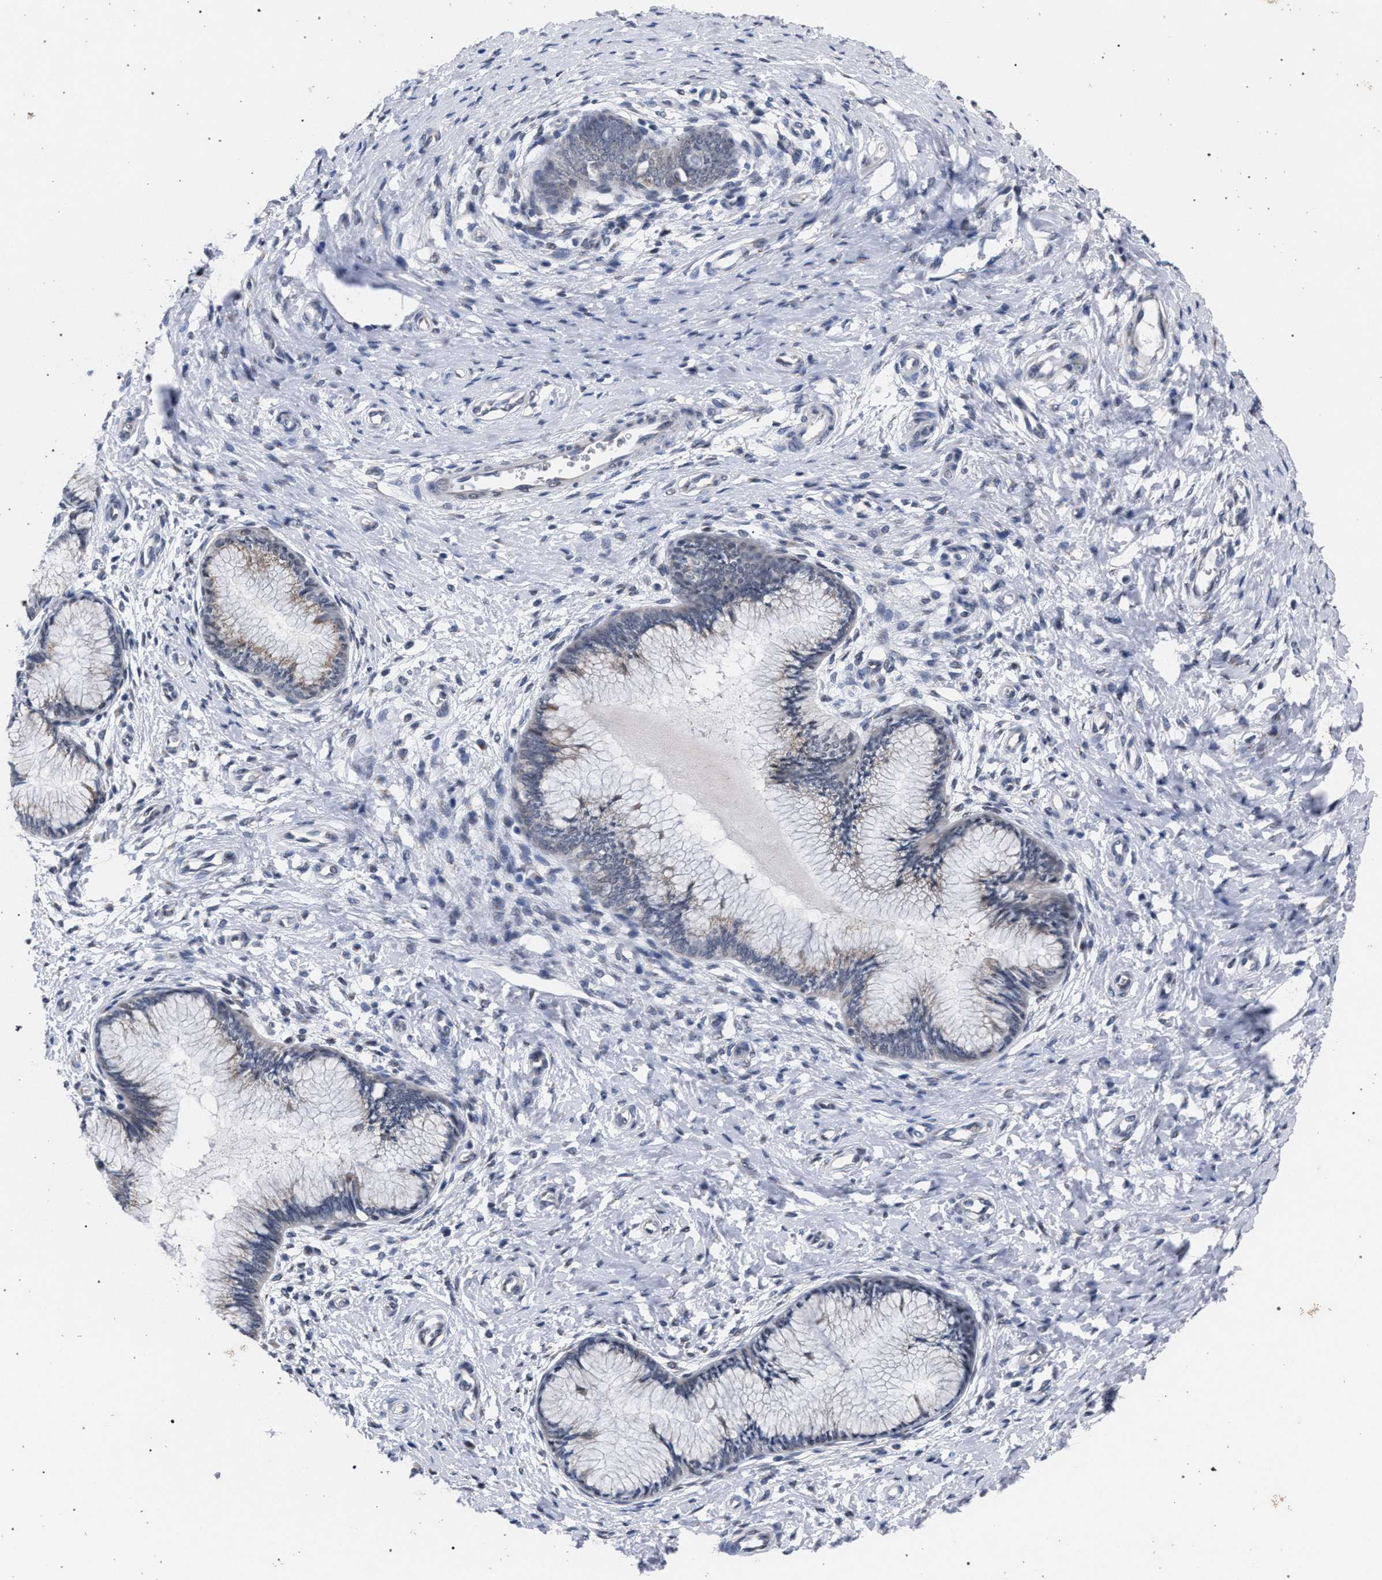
{"staining": {"intensity": "weak", "quantity": "<25%", "location": "cytoplasmic/membranous"}, "tissue": "cervix", "cell_type": "Glandular cells", "image_type": "normal", "snomed": [{"axis": "morphology", "description": "Normal tissue, NOS"}, {"axis": "topography", "description": "Cervix"}], "caption": "High power microscopy histopathology image of an immunohistochemistry (IHC) histopathology image of unremarkable cervix, revealing no significant expression in glandular cells. The staining is performed using DAB (3,3'-diaminobenzidine) brown chromogen with nuclei counter-stained in using hematoxylin.", "gene": "GOLGA2", "patient": {"sex": "female", "age": 55}}